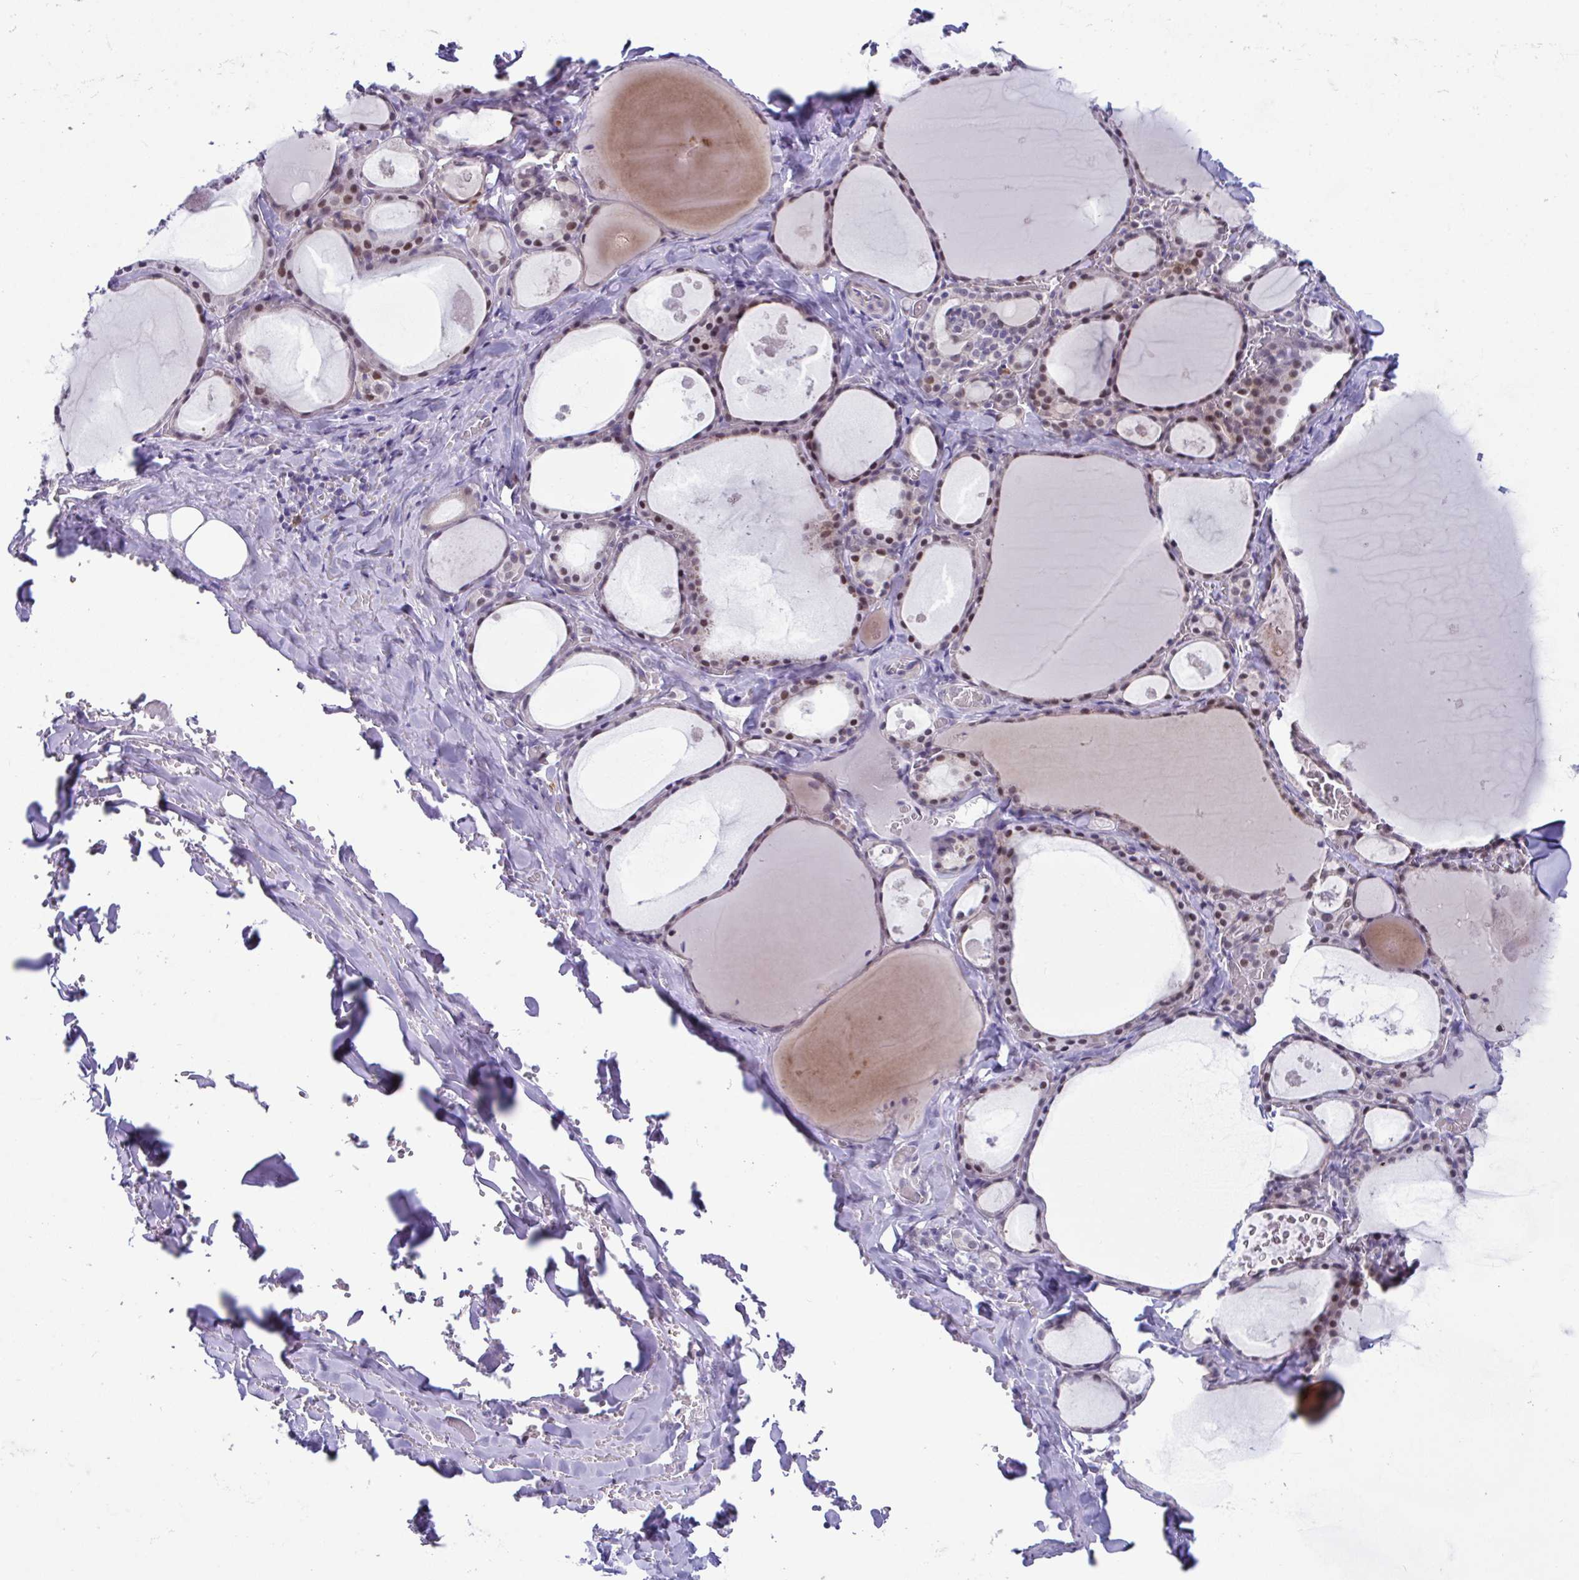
{"staining": {"intensity": "moderate", "quantity": "25%-75%", "location": "nuclear"}, "tissue": "thyroid gland", "cell_type": "Glandular cells", "image_type": "normal", "snomed": [{"axis": "morphology", "description": "Normal tissue, NOS"}, {"axis": "topography", "description": "Thyroid gland"}], "caption": "An image of human thyroid gland stained for a protein shows moderate nuclear brown staining in glandular cells. The staining is performed using DAB brown chromogen to label protein expression. The nuclei are counter-stained blue using hematoxylin.", "gene": "USP35", "patient": {"sex": "male", "age": 56}}